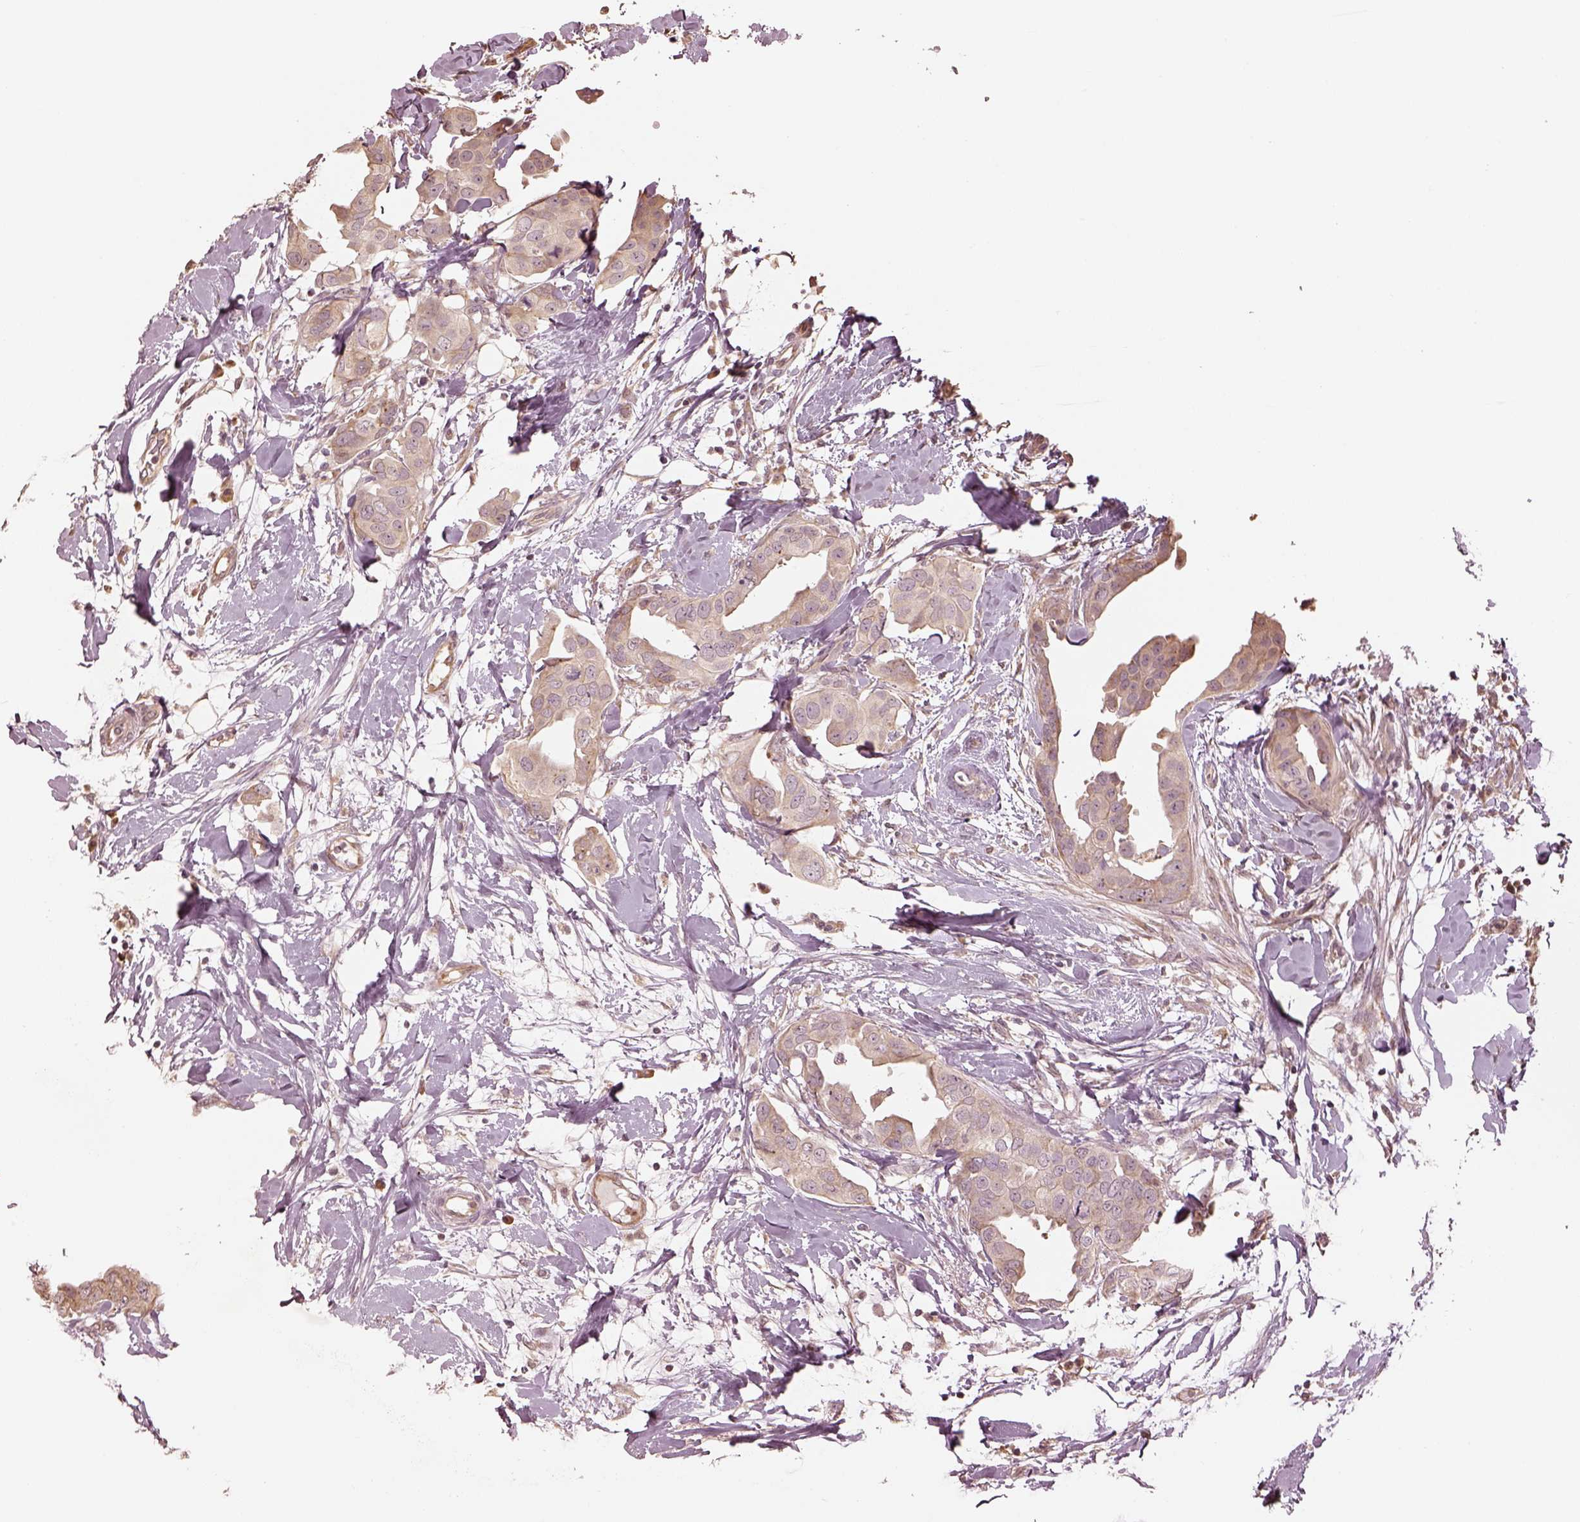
{"staining": {"intensity": "weak", "quantity": ">75%", "location": "cytoplasmic/membranous"}, "tissue": "breast cancer", "cell_type": "Tumor cells", "image_type": "cancer", "snomed": [{"axis": "morphology", "description": "Normal tissue, NOS"}, {"axis": "morphology", "description": "Duct carcinoma"}, {"axis": "topography", "description": "Breast"}], "caption": "Tumor cells demonstrate low levels of weak cytoplasmic/membranous staining in approximately >75% of cells in human breast infiltrating ductal carcinoma.", "gene": "CRB1", "patient": {"sex": "female", "age": 40}}